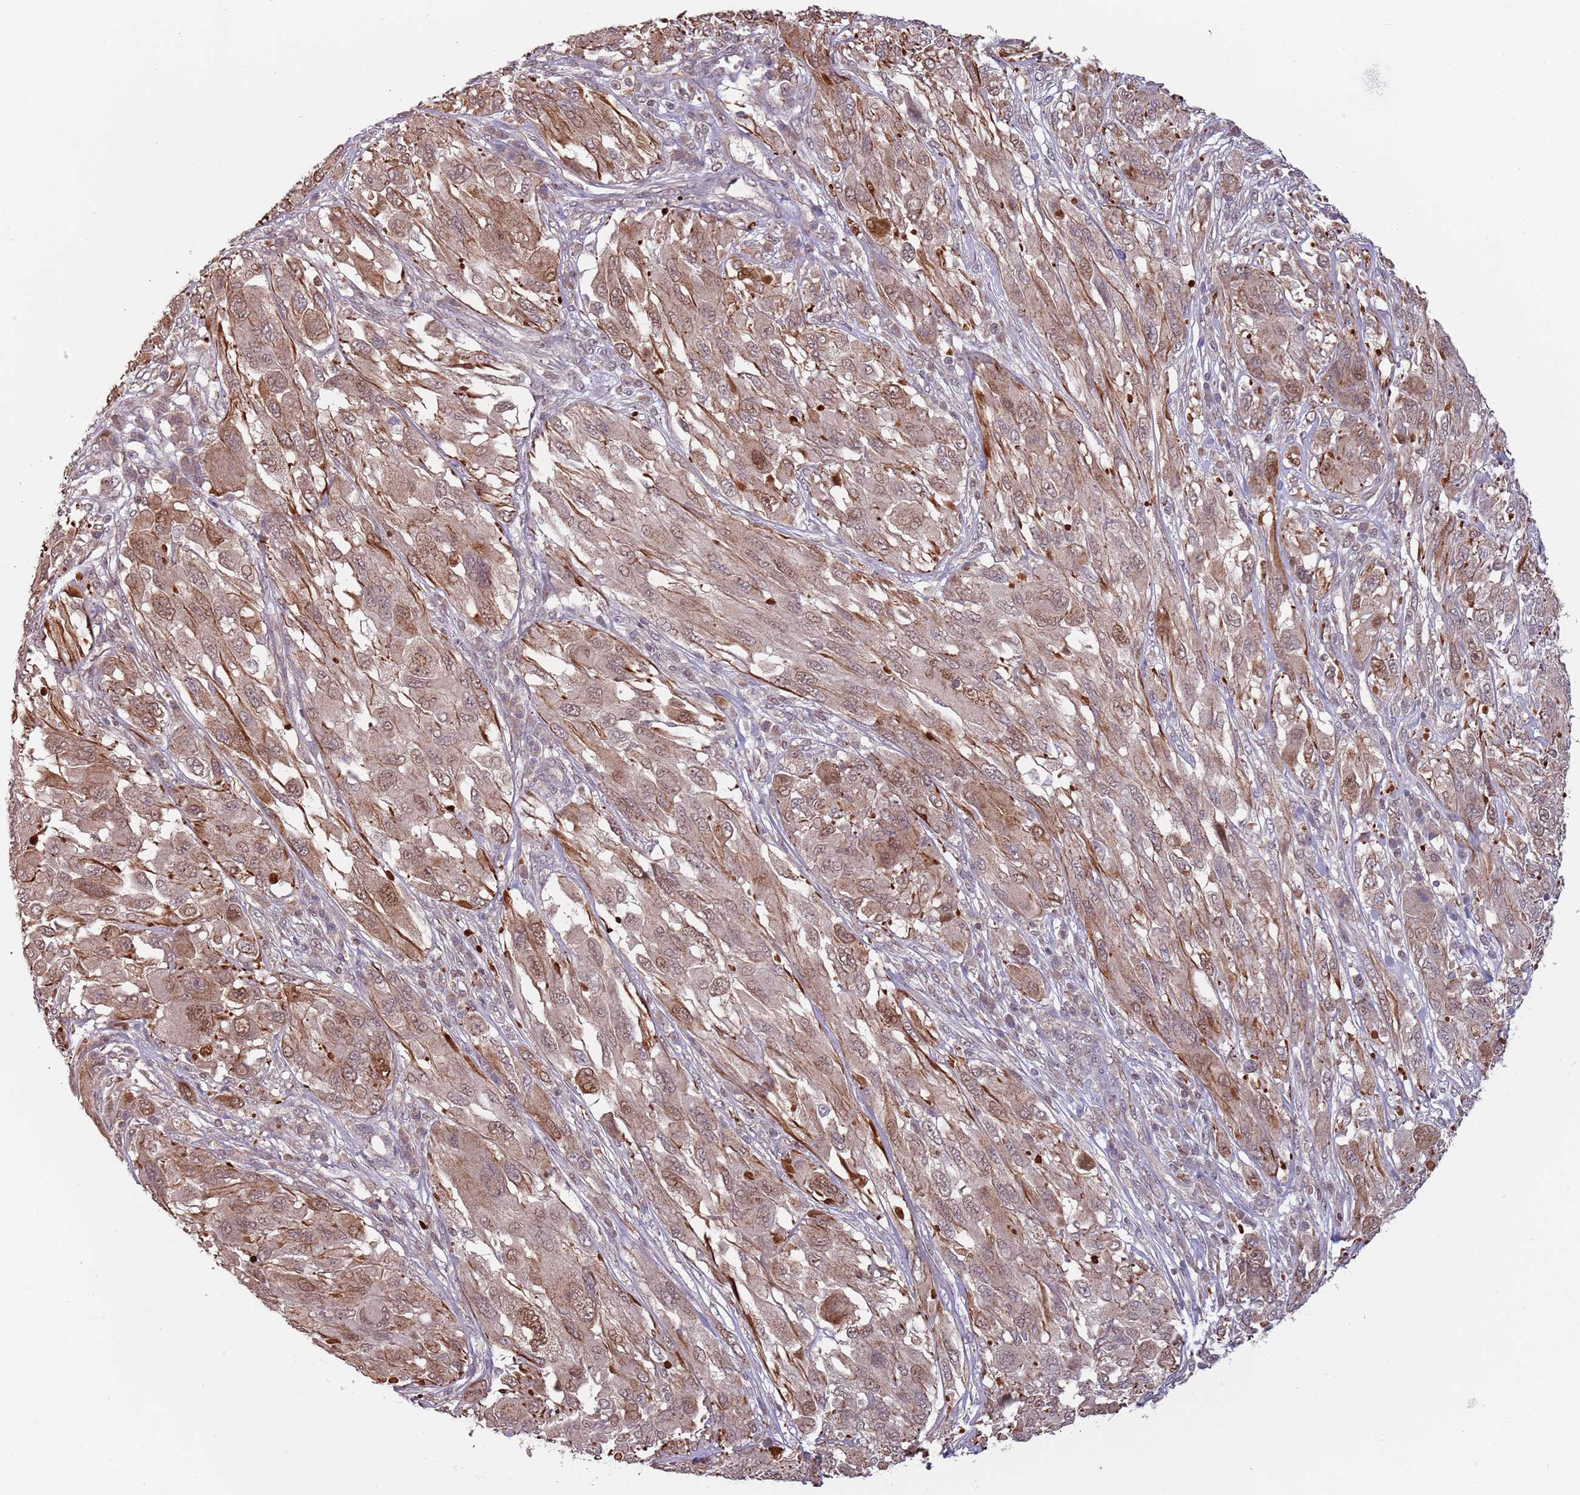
{"staining": {"intensity": "moderate", "quantity": "25%-75%", "location": "cytoplasmic/membranous,nuclear"}, "tissue": "melanoma", "cell_type": "Tumor cells", "image_type": "cancer", "snomed": [{"axis": "morphology", "description": "Malignant melanoma, NOS"}, {"axis": "topography", "description": "Skin"}], "caption": "Tumor cells display moderate cytoplasmic/membranous and nuclear positivity in about 25%-75% of cells in melanoma.", "gene": "ZBTB5", "patient": {"sex": "female", "age": 91}}